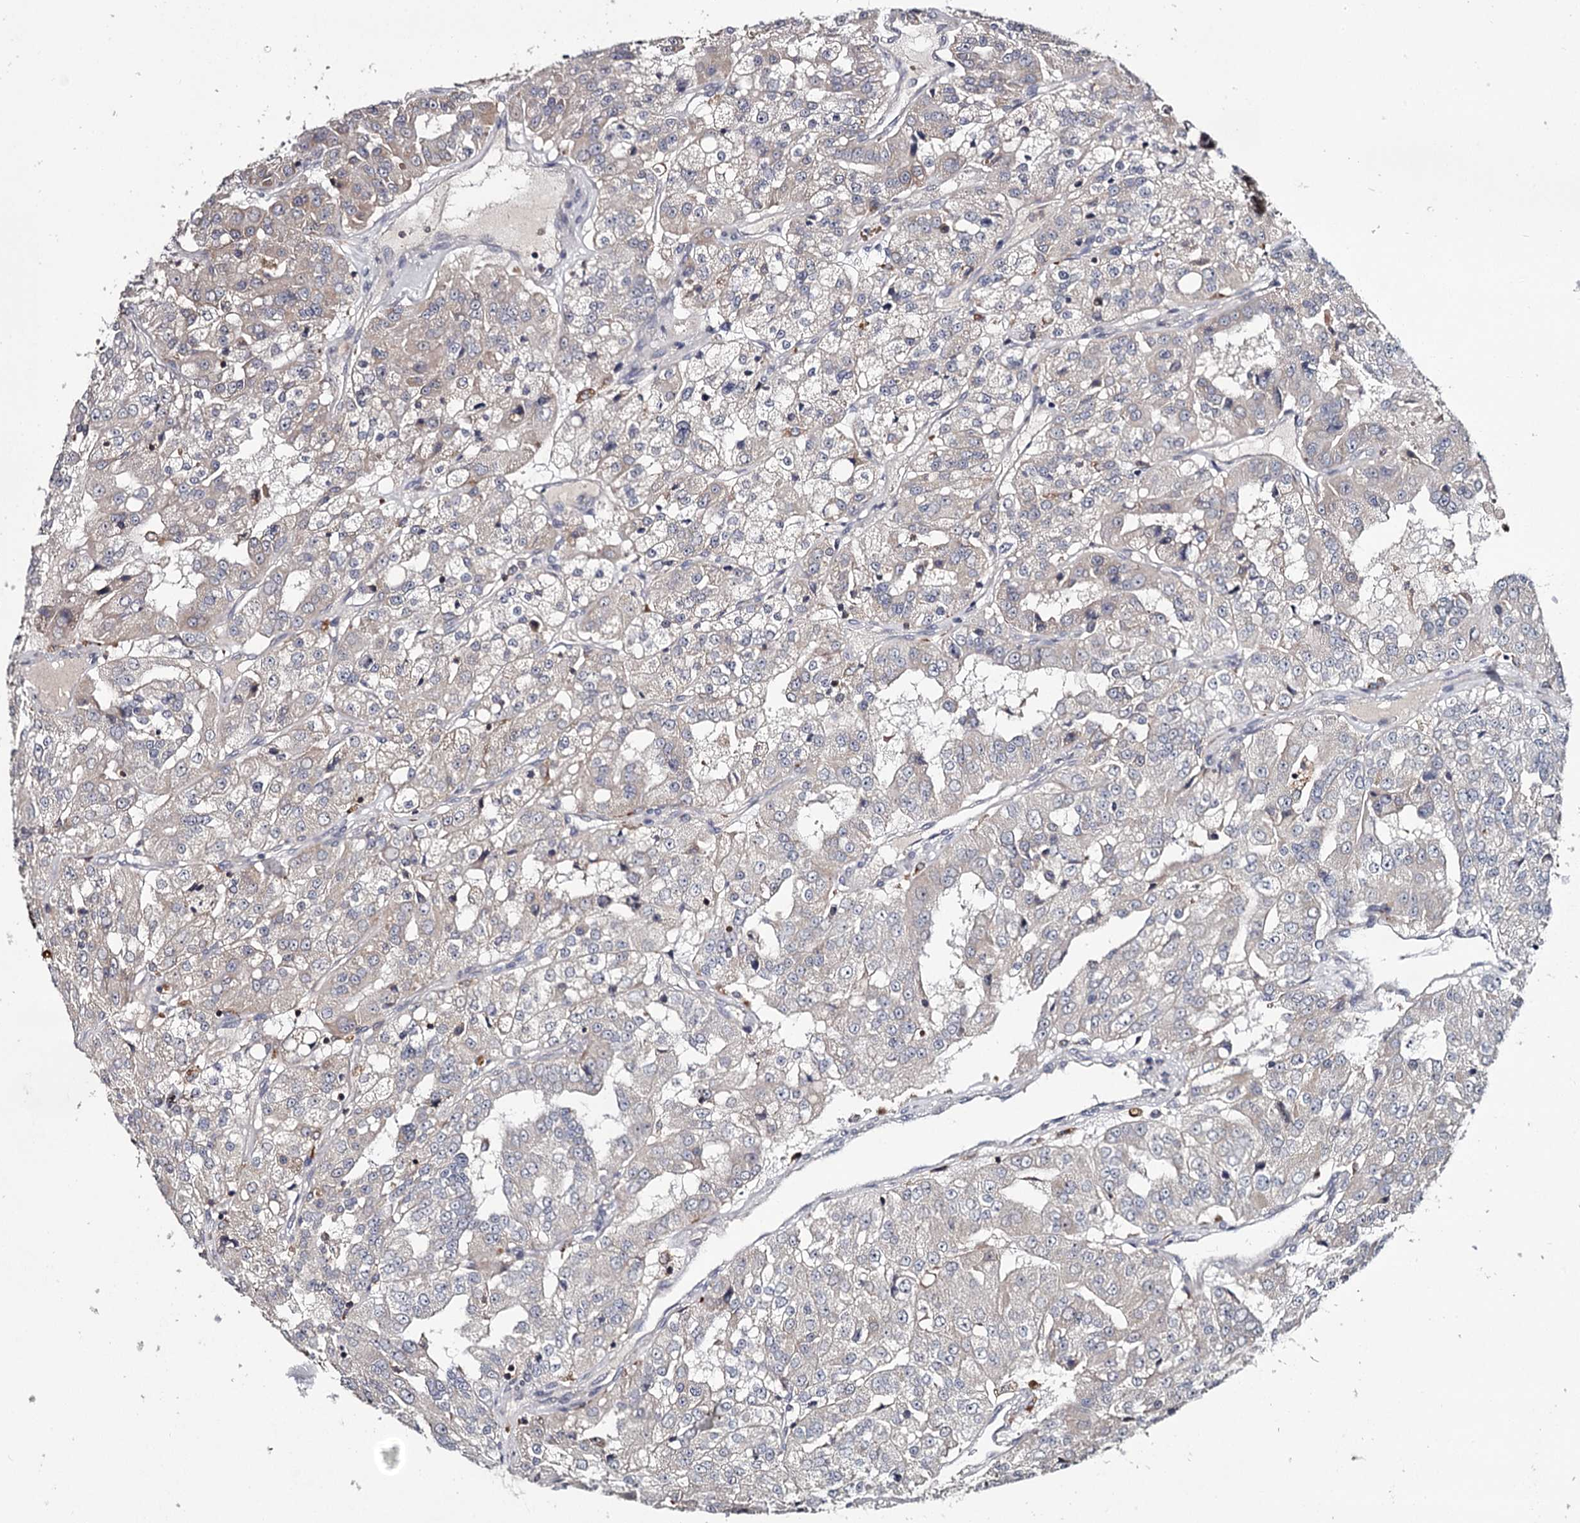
{"staining": {"intensity": "negative", "quantity": "none", "location": "none"}, "tissue": "renal cancer", "cell_type": "Tumor cells", "image_type": "cancer", "snomed": [{"axis": "morphology", "description": "Adenocarcinoma, NOS"}, {"axis": "topography", "description": "Kidney"}], "caption": "The histopathology image displays no staining of tumor cells in renal cancer.", "gene": "RASSF6", "patient": {"sex": "female", "age": 63}}